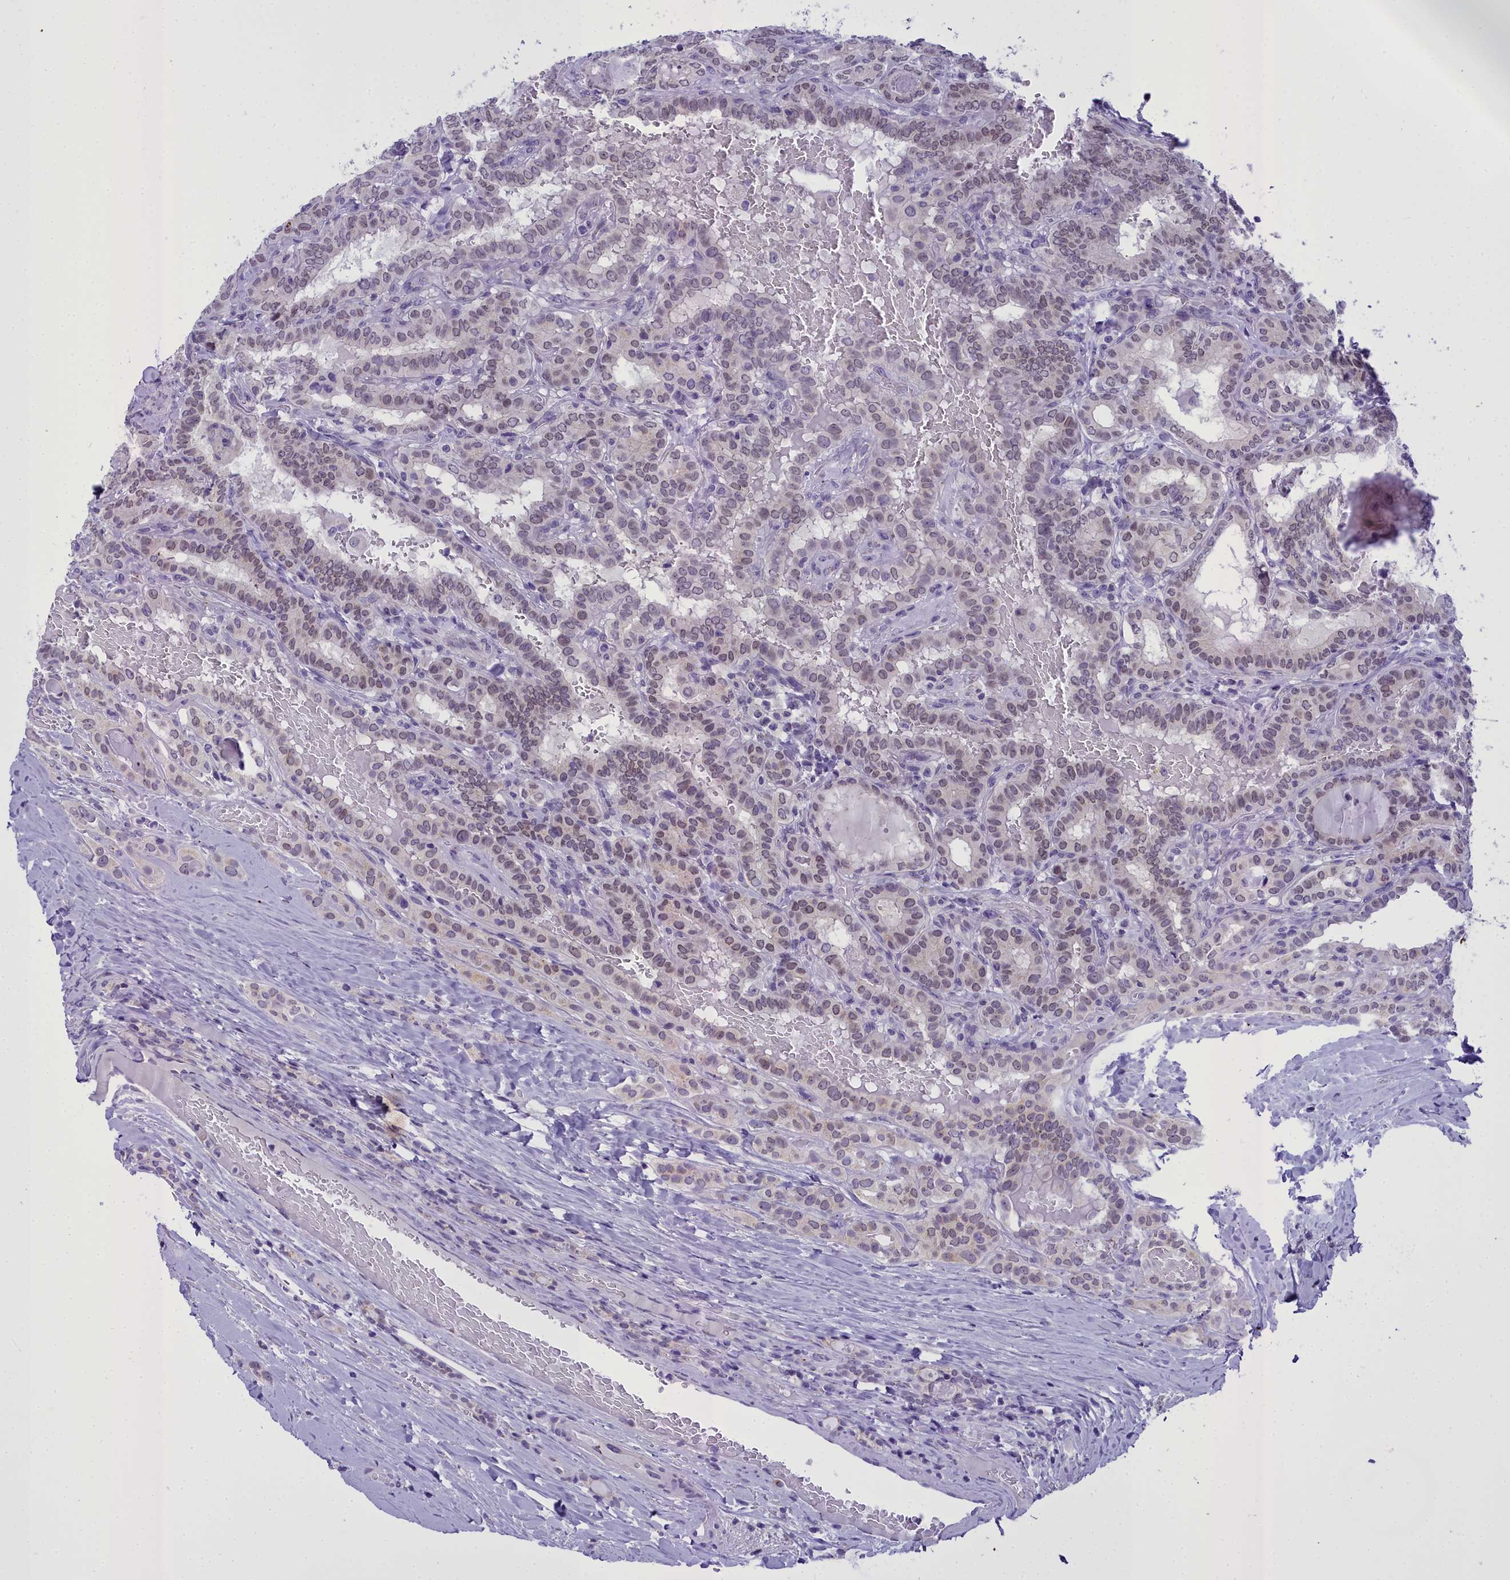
{"staining": {"intensity": "negative", "quantity": "none", "location": "none"}, "tissue": "thyroid cancer", "cell_type": "Tumor cells", "image_type": "cancer", "snomed": [{"axis": "morphology", "description": "Papillary adenocarcinoma, NOS"}, {"axis": "topography", "description": "Thyroid gland"}], "caption": "IHC image of neoplastic tissue: papillary adenocarcinoma (thyroid) stained with DAB displays no significant protein positivity in tumor cells.", "gene": "B9D2", "patient": {"sex": "female", "age": 72}}